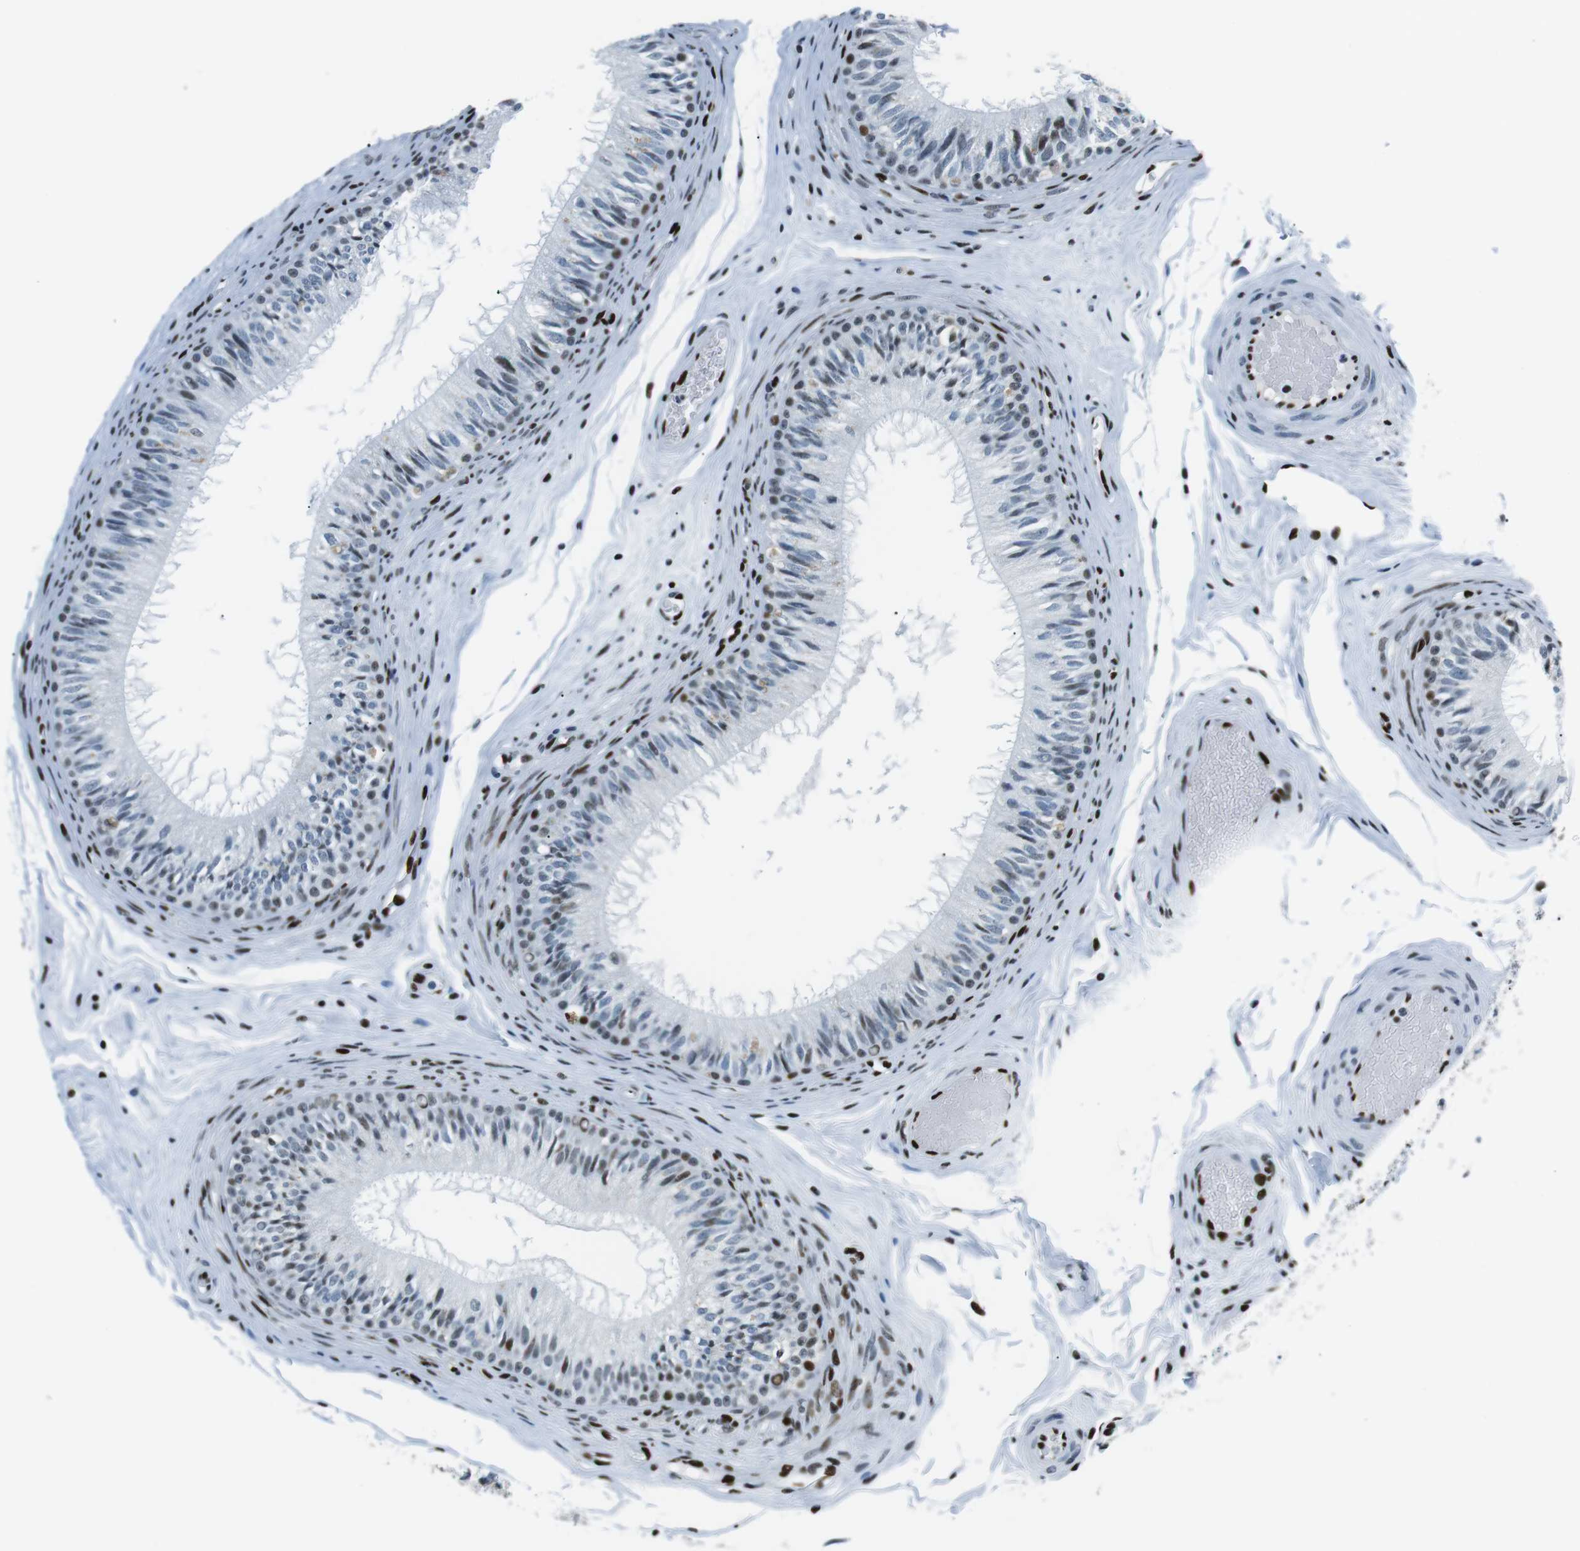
{"staining": {"intensity": "strong", "quantity": "<25%", "location": "nuclear"}, "tissue": "epididymis", "cell_type": "Glandular cells", "image_type": "normal", "snomed": [{"axis": "morphology", "description": "Normal tissue, NOS"}, {"axis": "topography", "description": "Testis"}, {"axis": "topography", "description": "Epididymis"}], "caption": "The immunohistochemical stain highlights strong nuclear expression in glandular cells of benign epididymis.", "gene": "PML", "patient": {"sex": "male", "age": 36}}